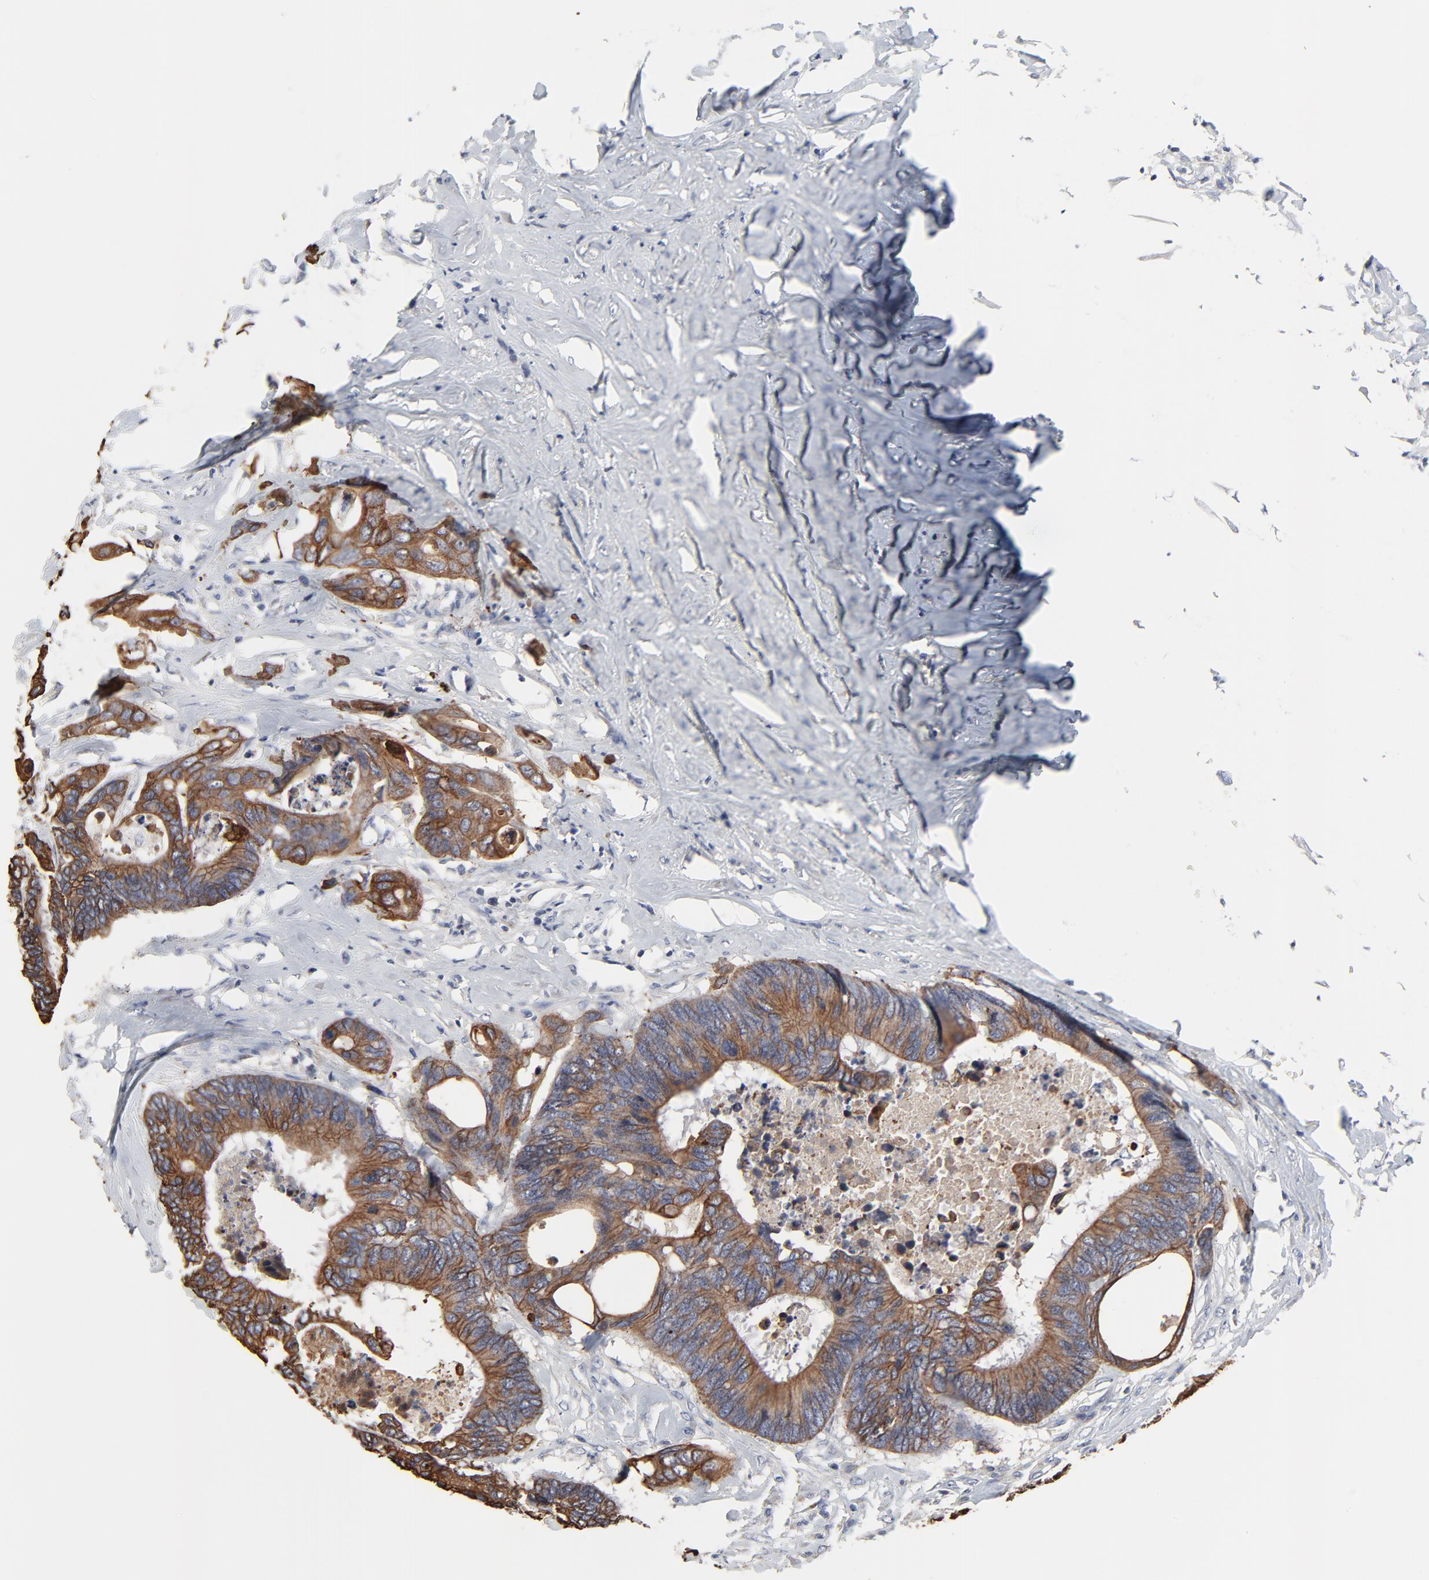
{"staining": {"intensity": "moderate", "quantity": ">75%", "location": "cytoplasmic/membranous"}, "tissue": "colorectal cancer", "cell_type": "Tumor cells", "image_type": "cancer", "snomed": [{"axis": "morphology", "description": "Adenocarcinoma, NOS"}, {"axis": "topography", "description": "Rectum"}], "caption": "Colorectal adenocarcinoma stained with DAB immunohistochemistry reveals medium levels of moderate cytoplasmic/membranous expression in approximately >75% of tumor cells.", "gene": "LNX1", "patient": {"sex": "male", "age": 55}}